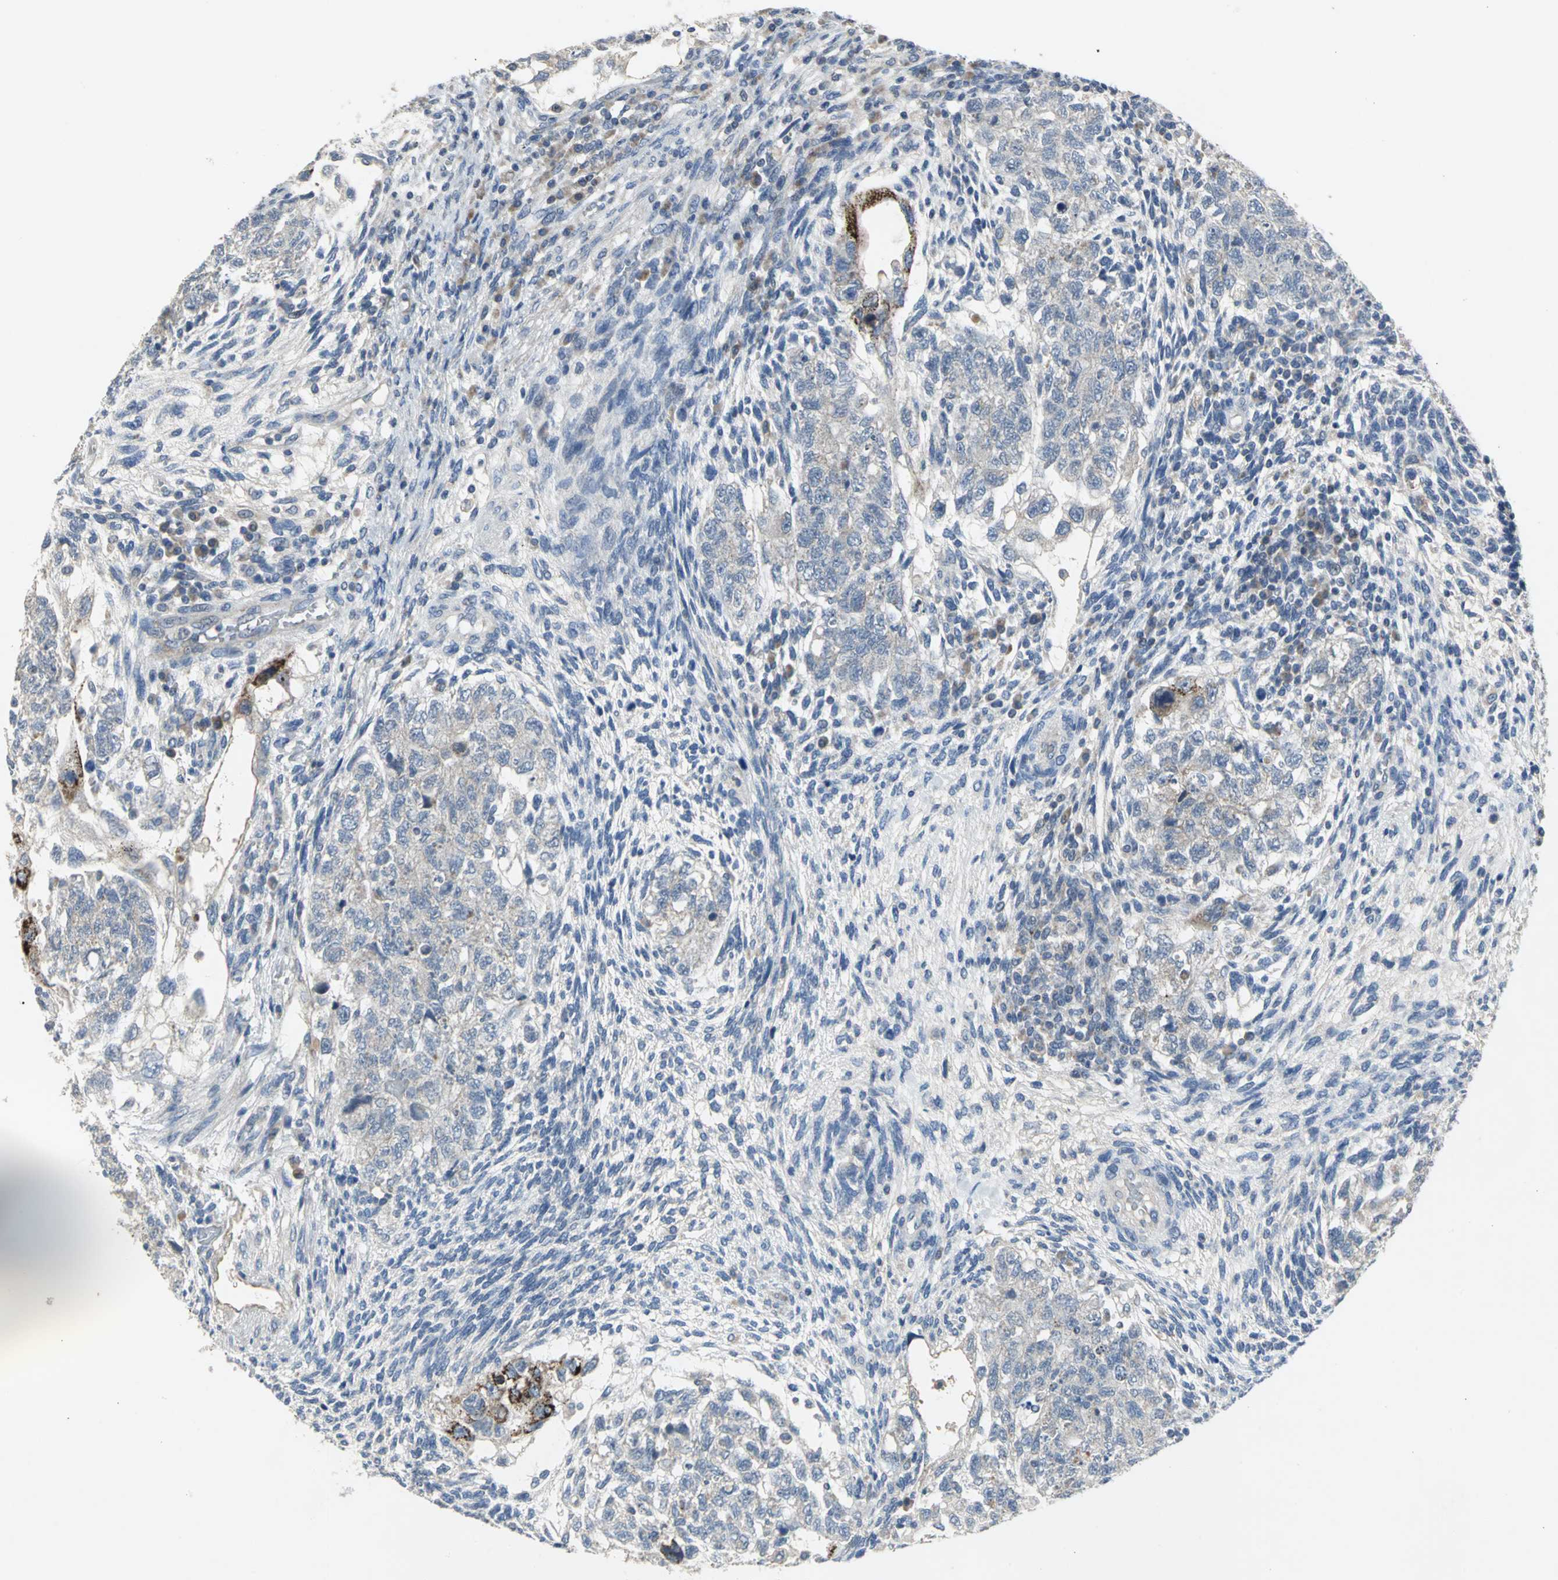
{"staining": {"intensity": "negative", "quantity": "none", "location": "none"}, "tissue": "testis cancer", "cell_type": "Tumor cells", "image_type": "cancer", "snomed": [{"axis": "morphology", "description": "Normal tissue, NOS"}, {"axis": "morphology", "description": "Carcinoma, Embryonal, NOS"}, {"axis": "topography", "description": "Testis"}], "caption": "DAB immunohistochemical staining of human testis embryonal carcinoma shows no significant positivity in tumor cells.", "gene": "SPPL2B", "patient": {"sex": "male", "age": 36}}